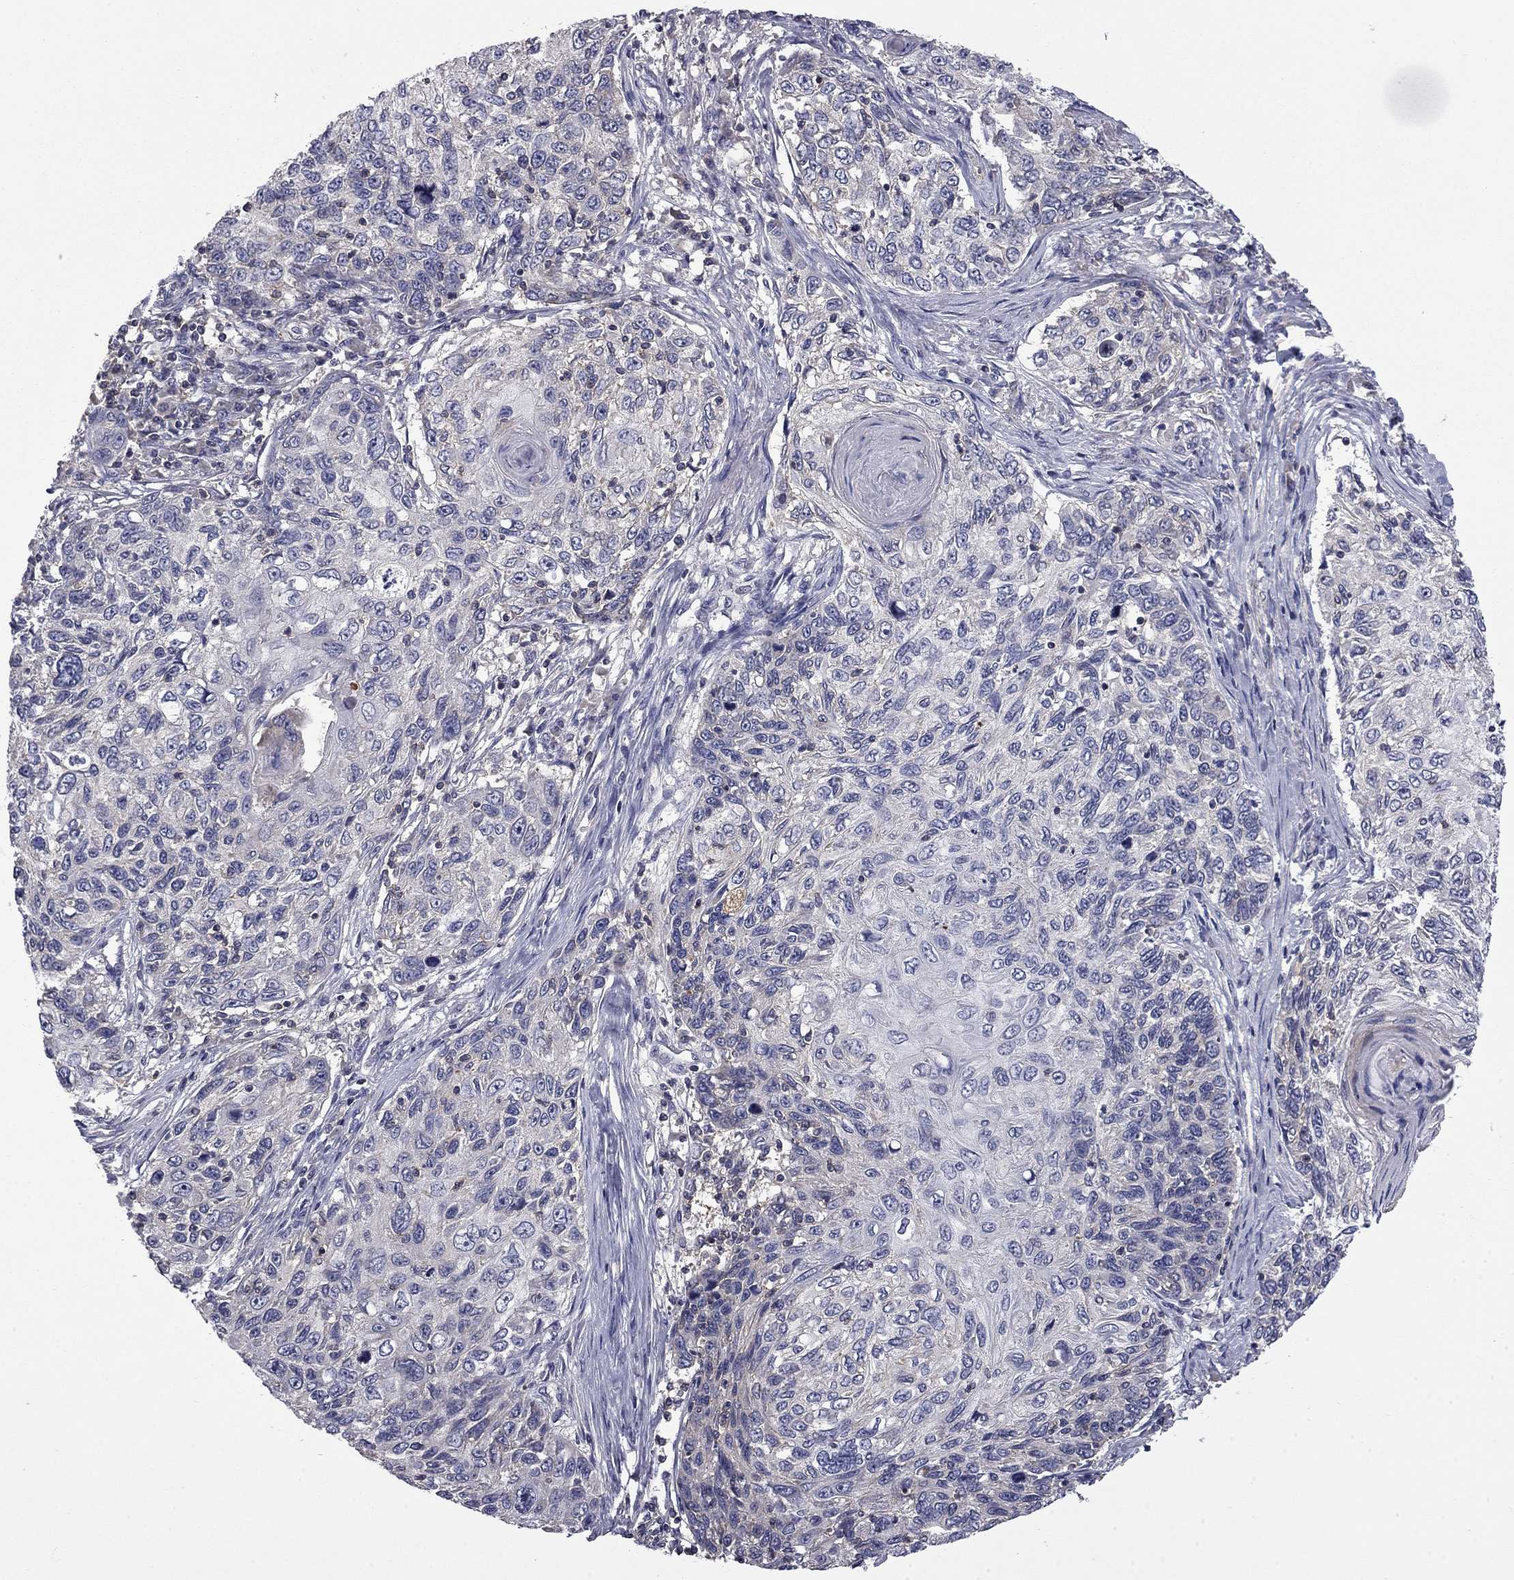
{"staining": {"intensity": "negative", "quantity": "none", "location": "none"}, "tissue": "skin cancer", "cell_type": "Tumor cells", "image_type": "cancer", "snomed": [{"axis": "morphology", "description": "Squamous cell carcinoma, NOS"}, {"axis": "topography", "description": "Skin"}], "caption": "Skin cancer (squamous cell carcinoma) was stained to show a protein in brown. There is no significant expression in tumor cells. (Immunohistochemistry (ihc), brightfield microscopy, high magnification).", "gene": "CEACAM7", "patient": {"sex": "male", "age": 92}}